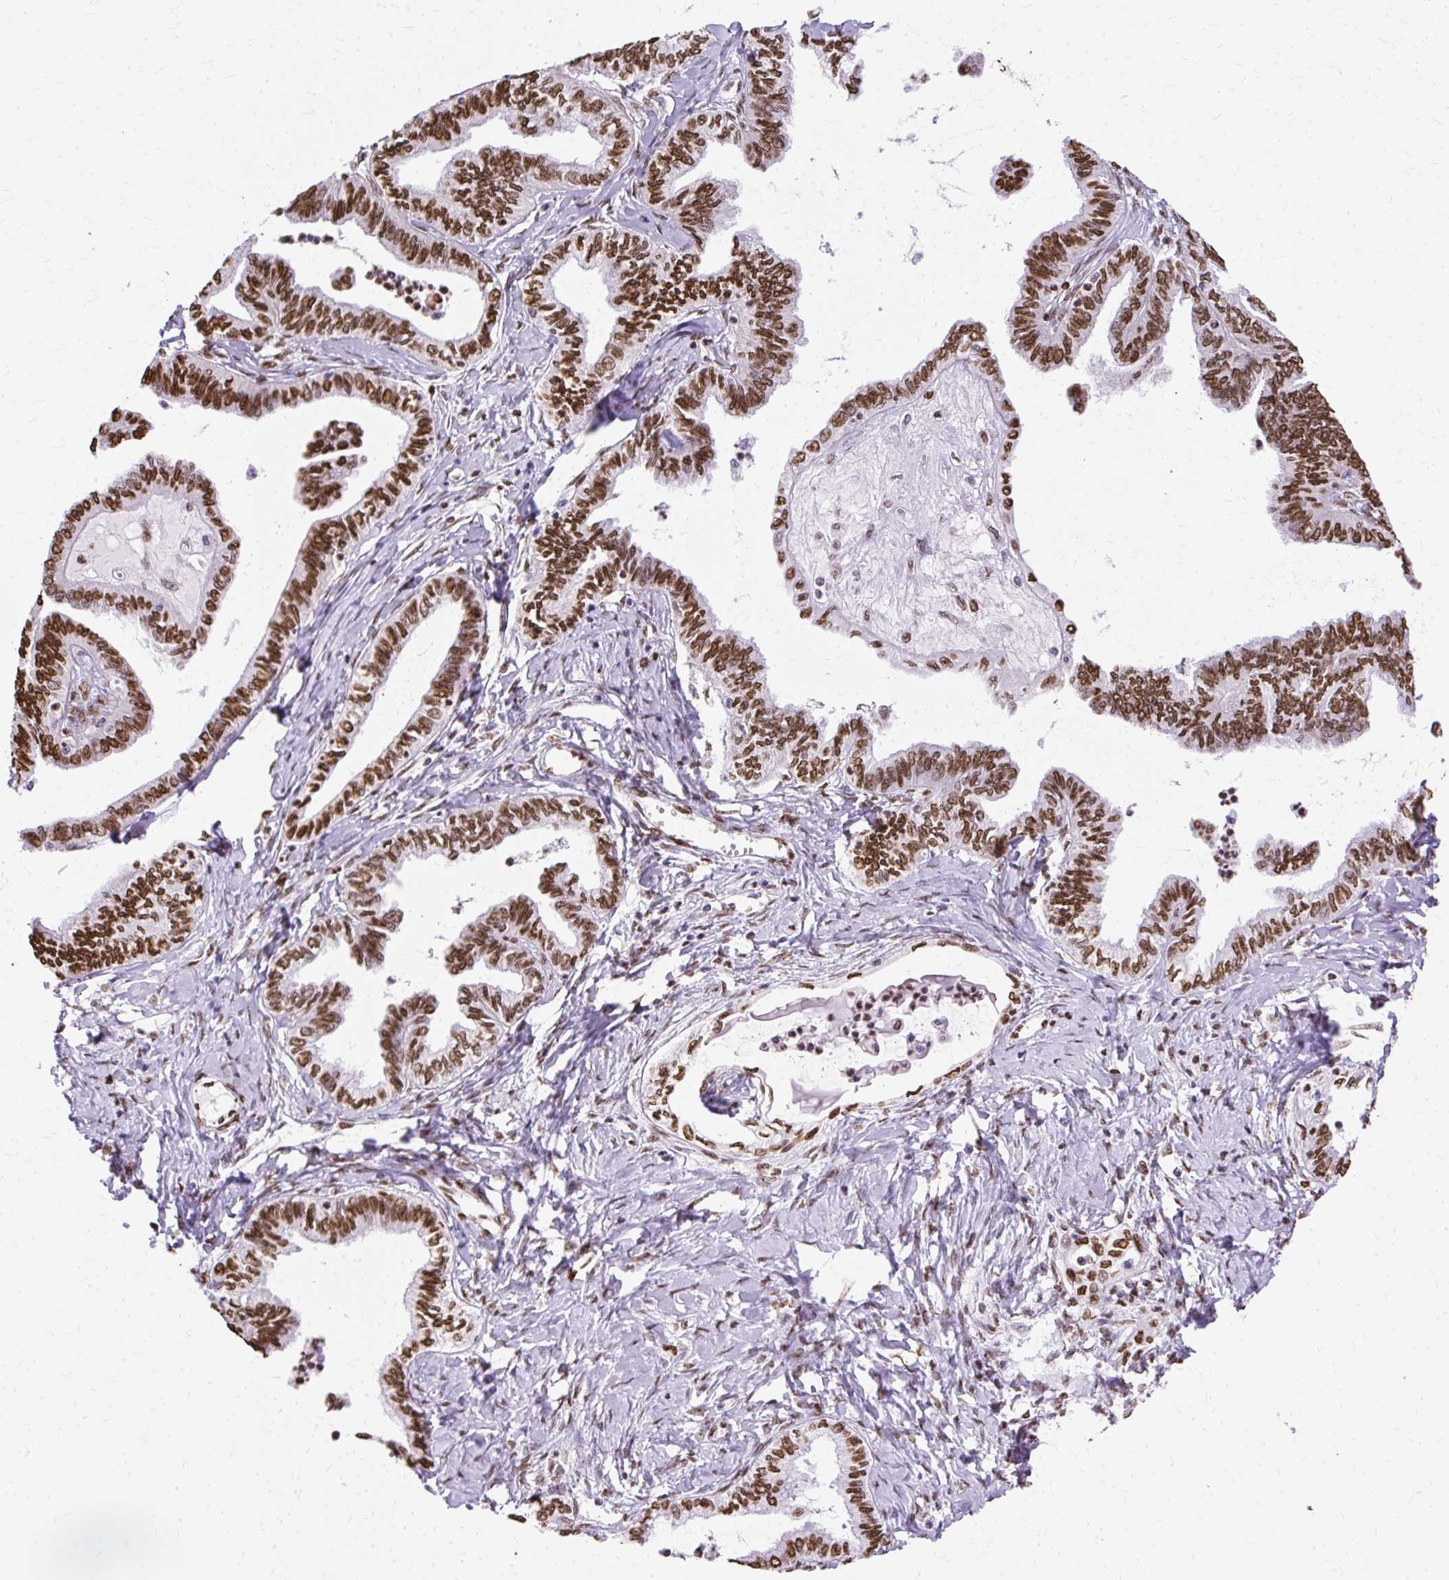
{"staining": {"intensity": "strong", "quantity": ">75%", "location": "nuclear"}, "tissue": "ovarian cancer", "cell_type": "Tumor cells", "image_type": "cancer", "snomed": [{"axis": "morphology", "description": "Carcinoma, endometroid"}, {"axis": "topography", "description": "Ovary"}], "caption": "An IHC histopathology image of neoplastic tissue is shown. Protein staining in brown labels strong nuclear positivity in ovarian endometroid carcinoma within tumor cells.", "gene": "TMEM184C", "patient": {"sex": "female", "age": 70}}